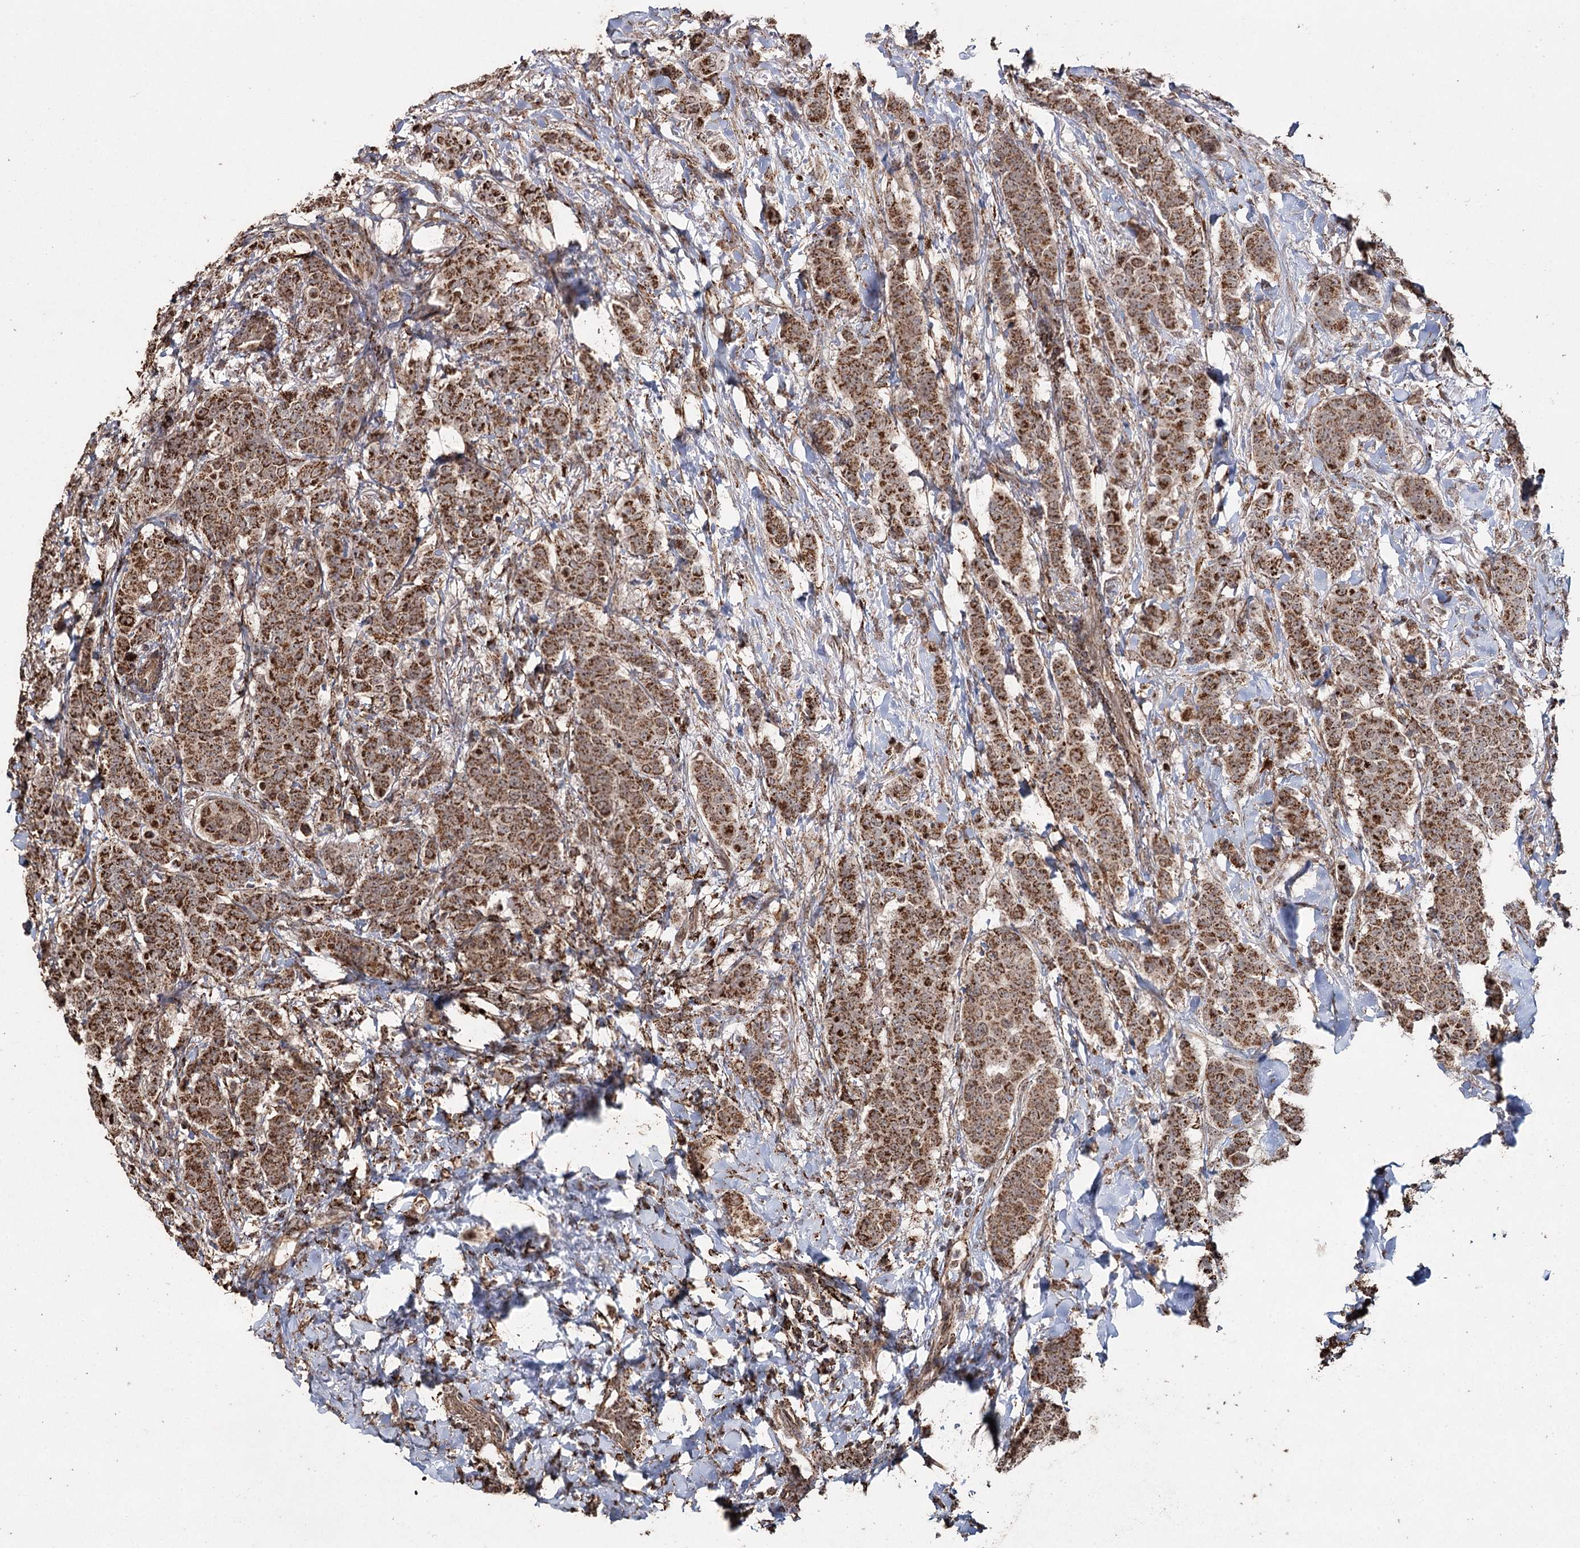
{"staining": {"intensity": "strong", "quantity": ">75%", "location": "cytoplasmic/membranous"}, "tissue": "breast cancer", "cell_type": "Tumor cells", "image_type": "cancer", "snomed": [{"axis": "morphology", "description": "Duct carcinoma"}, {"axis": "topography", "description": "Breast"}], "caption": "IHC histopathology image of breast cancer stained for a protein (brown), which demonstrates high levels of strong cytoplasmic/membranous positivity in about >75% of tumor cells.", "gene": "SLF2", "patient": {"sex": "female", "age": 40}}